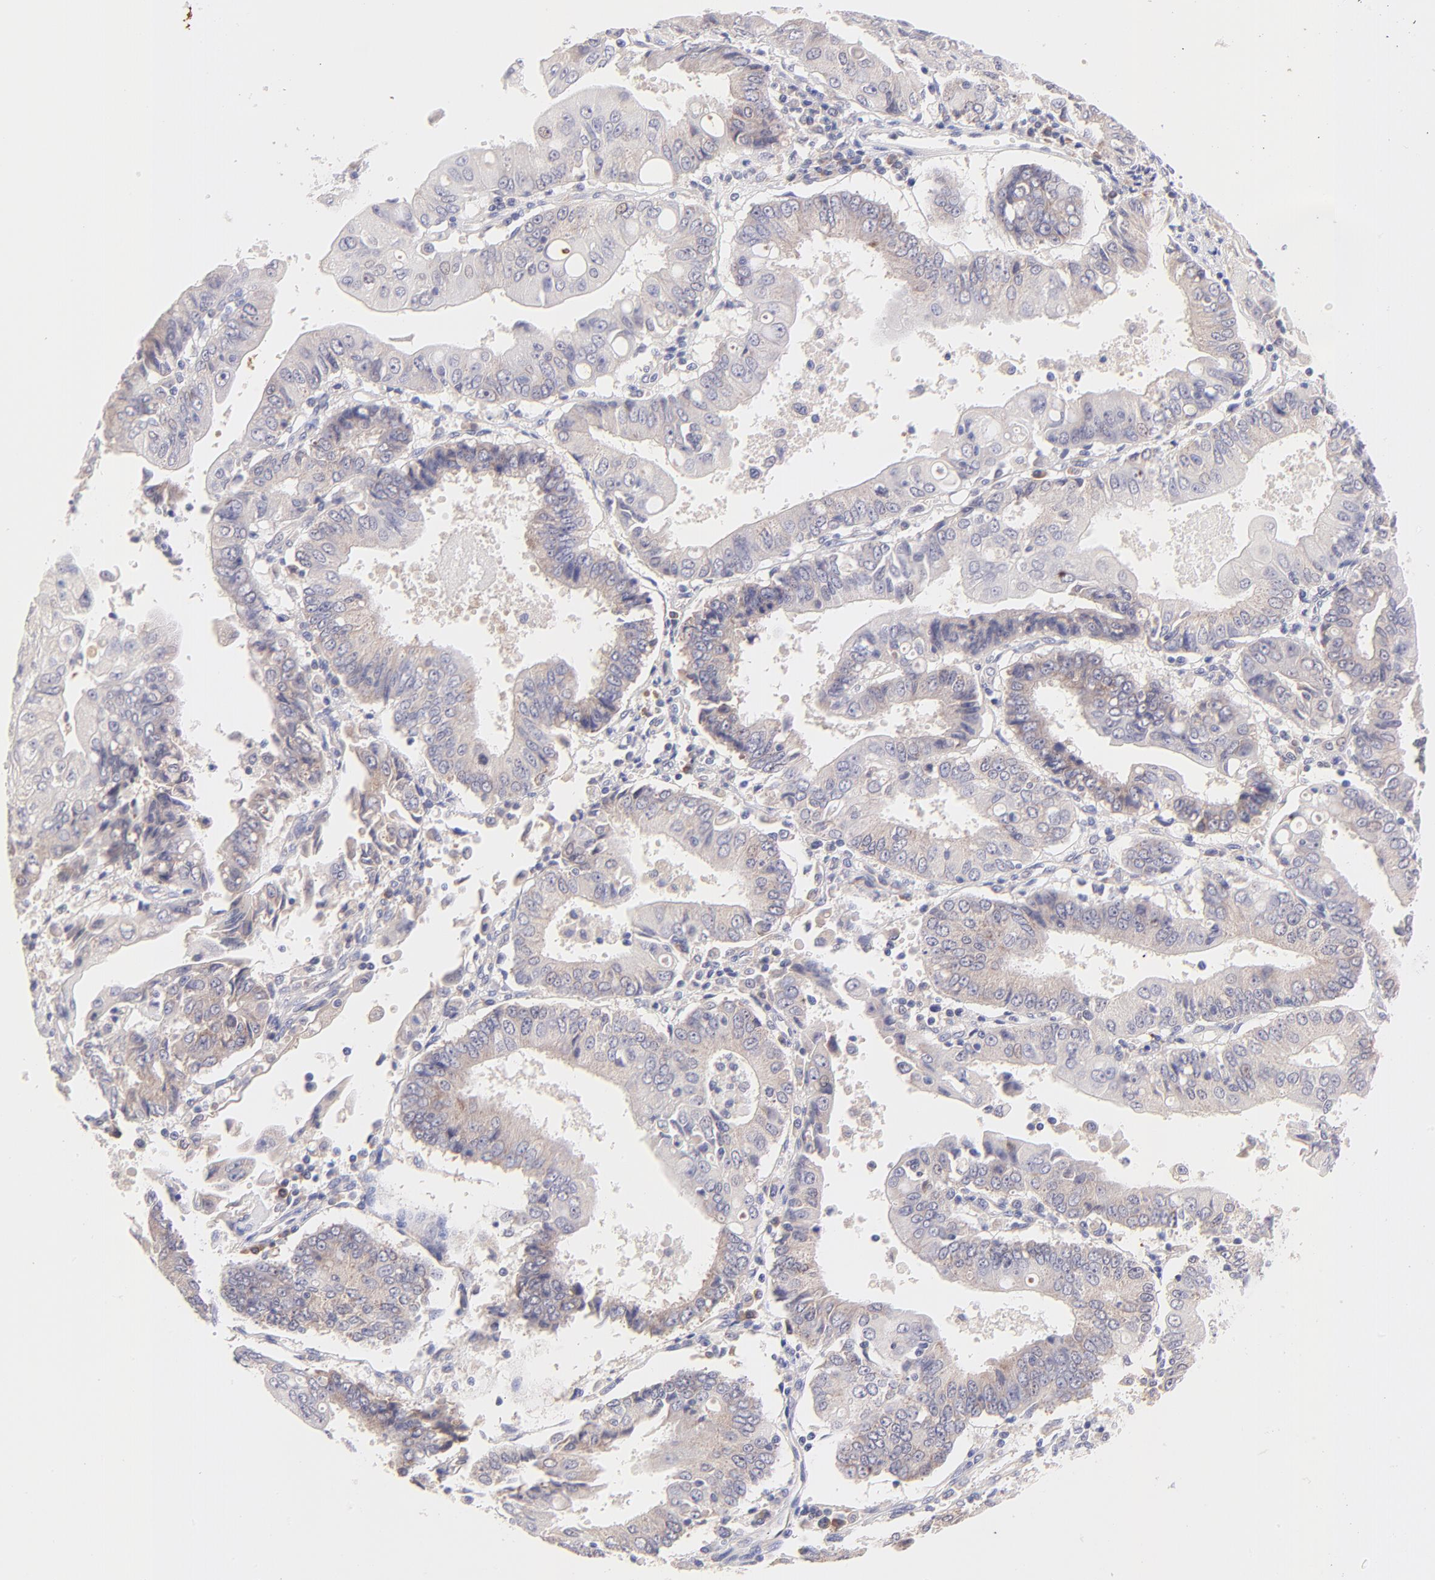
{"staining": {"intensity": "weak", "quantity": ">75%", "location": "cytoplasmic/membranous"}, "tissue": "endometrial cancer", "cell_type": "Tumor cells", "image_type": "cancer", "snomed": [{"axis": "morphology", "description": "Adenocarcinoma, NOS"}, {"axis": "topography", "description": "Endometrium"}], "caption": "High-power microscopy captured an immunohistochemistry micrograph of endometrial cancer, revealing weak cytoplasmic/membranous staining in about >75% of tumor cells.", "gene": "RPL11", "patient": {"sex": "female", "age": 75}}